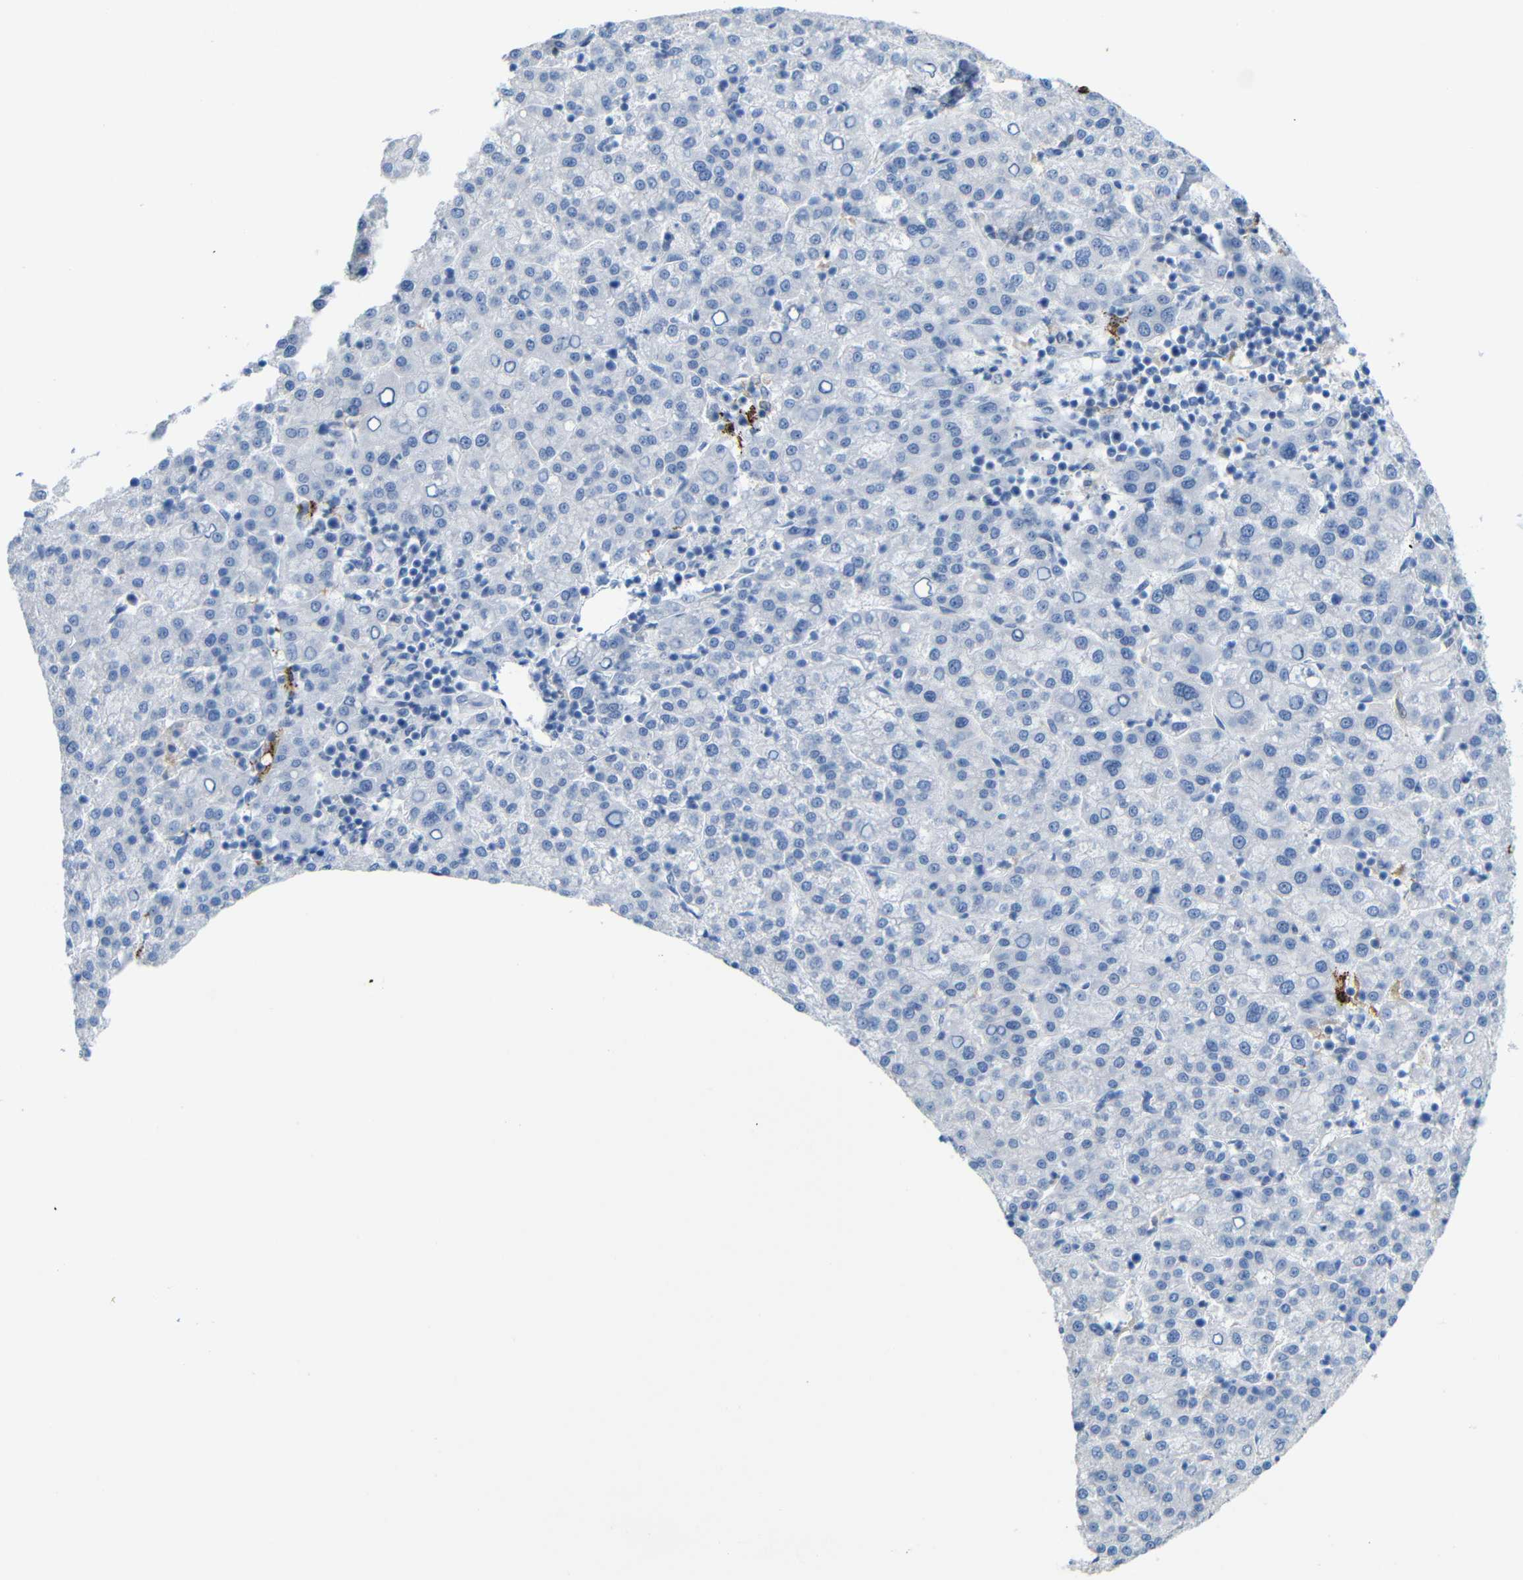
{"staining": {"intensity": "negative", "quantity": "none", "location": "none"}, "tissue": "liver cancer", "cell_type": "Tumor cells", "image_type": "cancer", "snomed": [{"axis": "morphology", "description": "Carcinoma, Hepatocellular, NOS"}, {"axis": "topography", "description": "Liver"}], "caption": "A high-resolution photomicrograph shows IHC staining of liver cancer, which displays no significant positivity in tumor cells.", "gene": "C1orf210", "patient": {"sex": "female", "age": 58}}